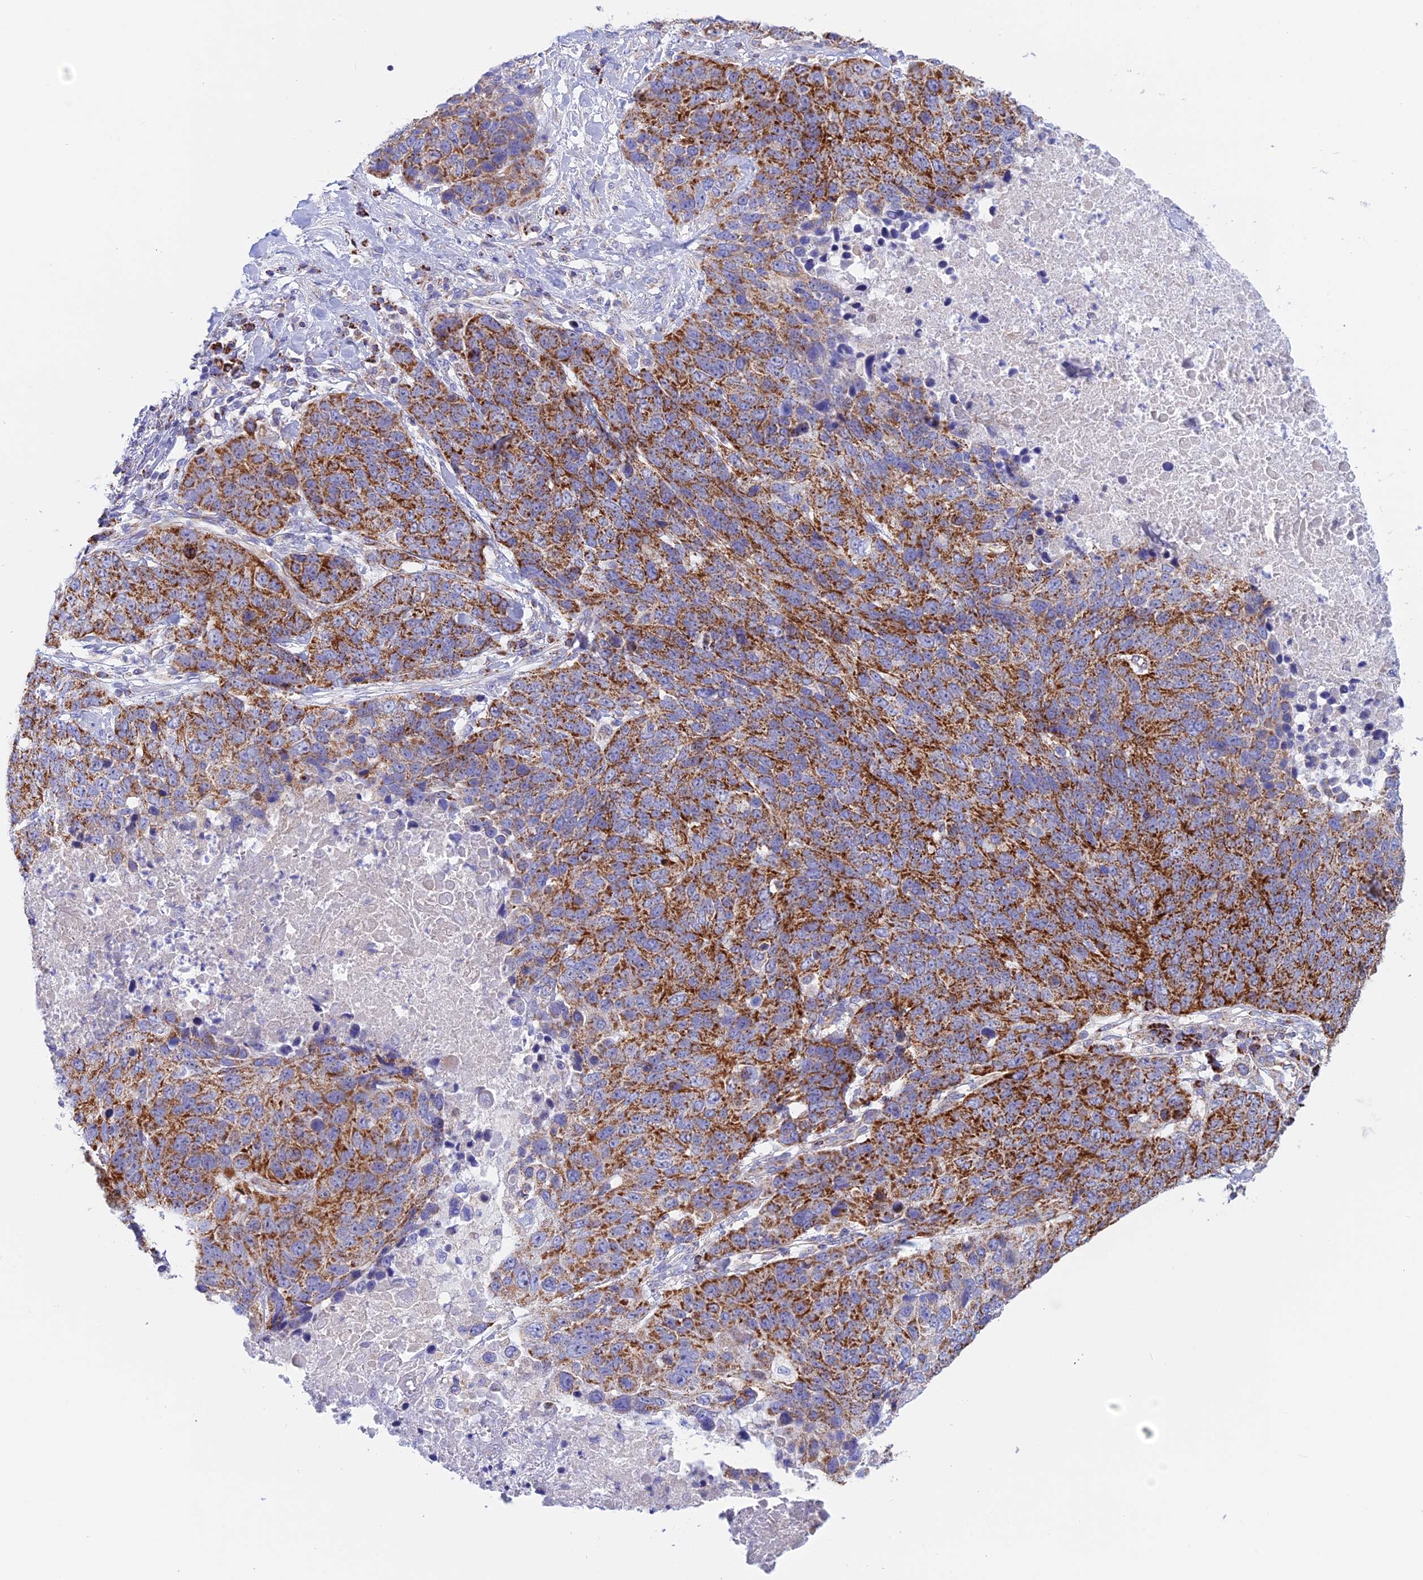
{"staining": {"intensity": "strong", "quantity": ">75%", "location": "cytoplasmic/membranous"}, "tissue": "lung cancer", "cell_type": "Tumor cells", "image_type": "cancer", "snomed": [{"axis": "morphology", "description": "Normal tissue, NOS"}, {"axis": "morphology", "description": "Squamous cell carcinoma, NOS"}, {"axis": "topography", "description": "Lymph node"}, {"axis": "topography", "description": "Lung"}], "caption": "Immunohistochemical staining of human lung squamous cell carcinoma demonstrates high levels of strong cytoplasmic/membranous staining in about >75% of tumor cells. The staining was performed using DAB to visualize the protein expression in brown, while the nuclei were stained in blue with hematoxylin (Magnification: 20x).", "gene": "GCDH", "patient": {"sex": "male", "age": 66}}